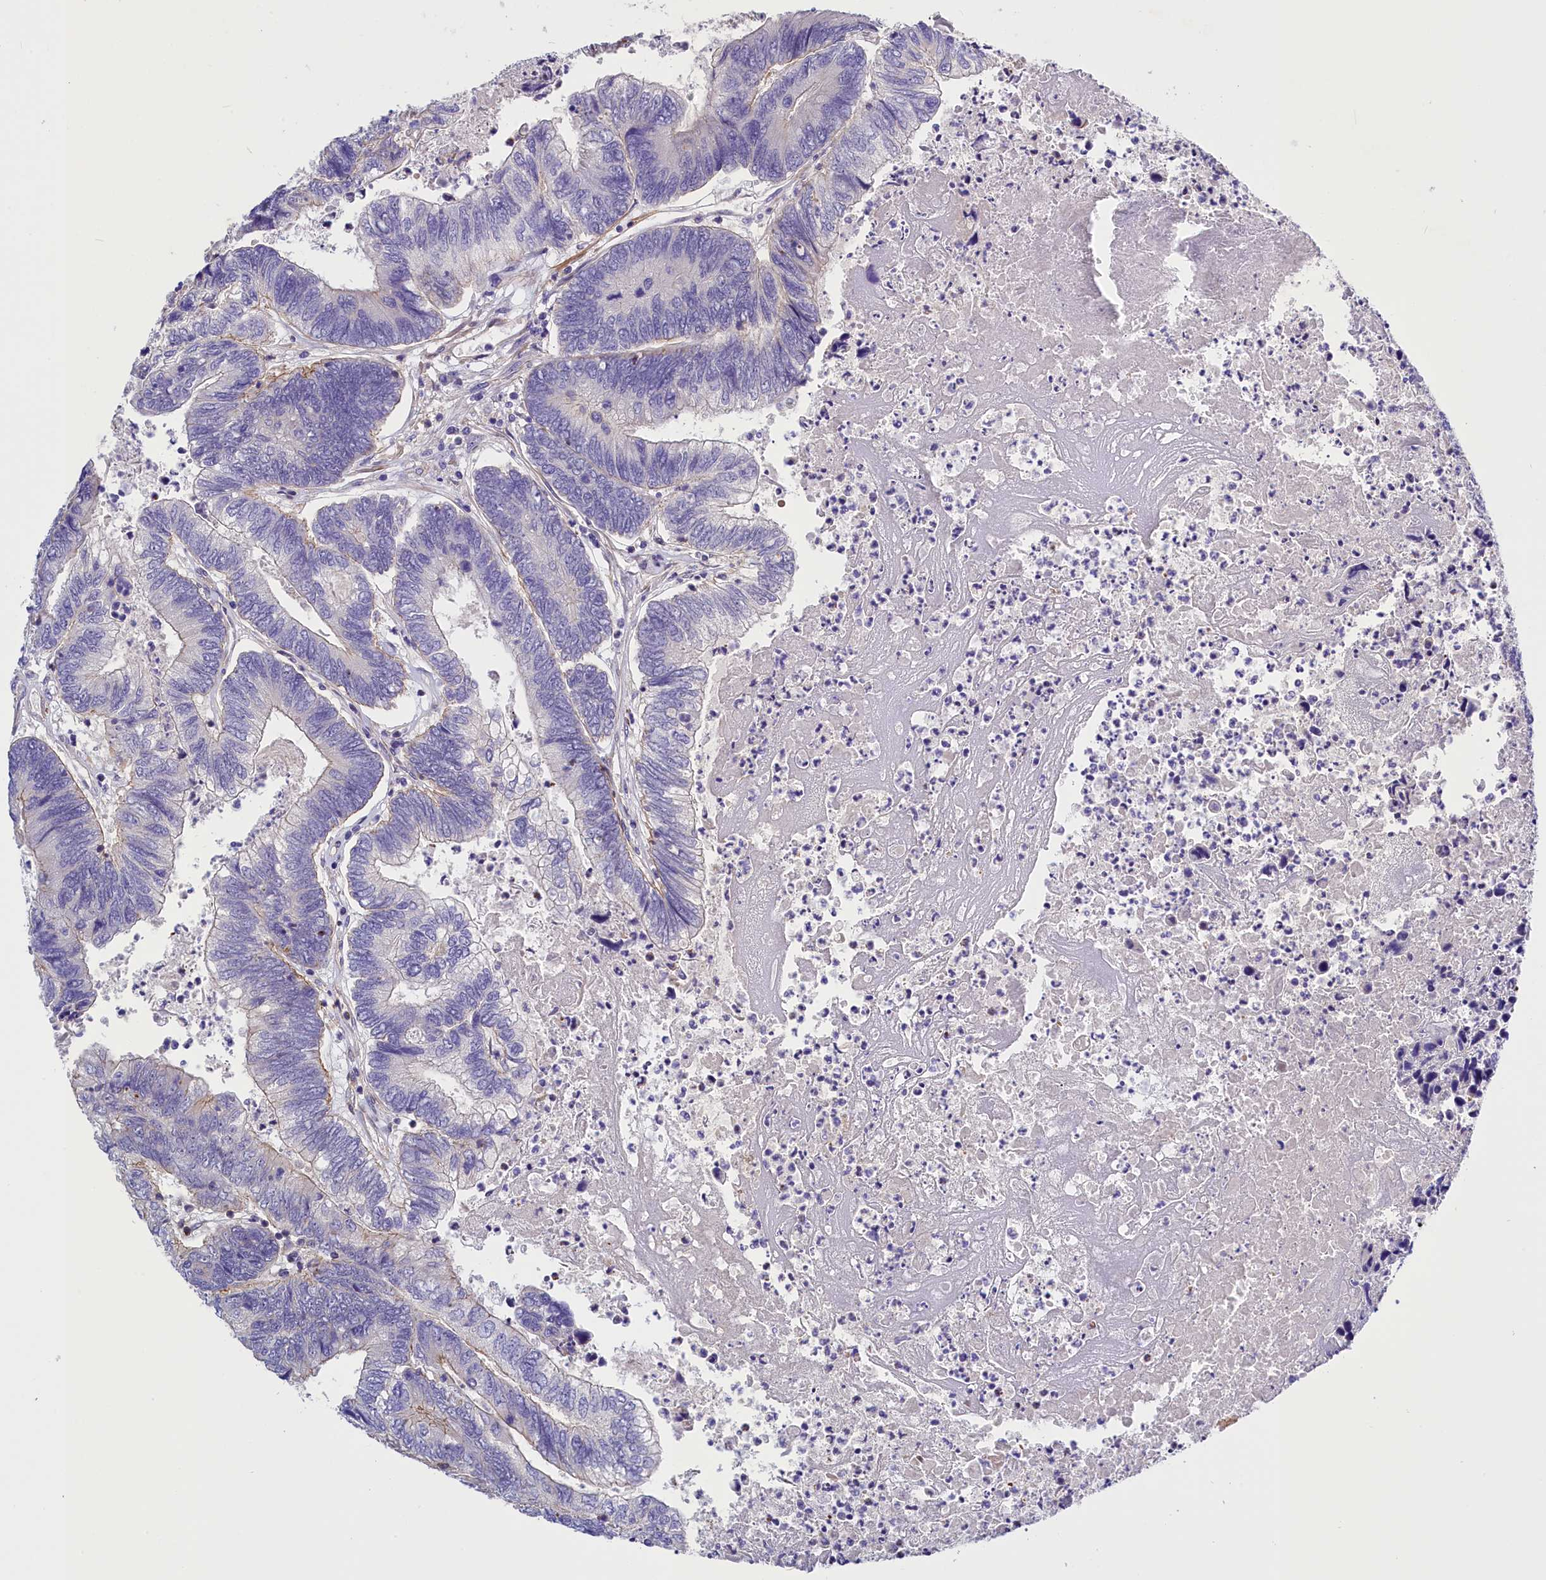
{"staining": {"intensity": "weak", "quantity": "<25%", "location": "cytoplasmic/membranous"}, "tissue": "colorectal cancer", "cell_type": "Tumor cells", "image_type": "cancer", "snomed": [{"axis": "morphology", "description": "Adenocarcinoma, NOS"}, {"axis": "topography", "description": "Colon"}], "caption": "Immunohistochemistry micrograph of human colorectal adenocarcinoma stained for a protein (brown), which shows no expression in tumor cells.", "gene": "MED20", "patient": {"sex": "female", "age": 67}}